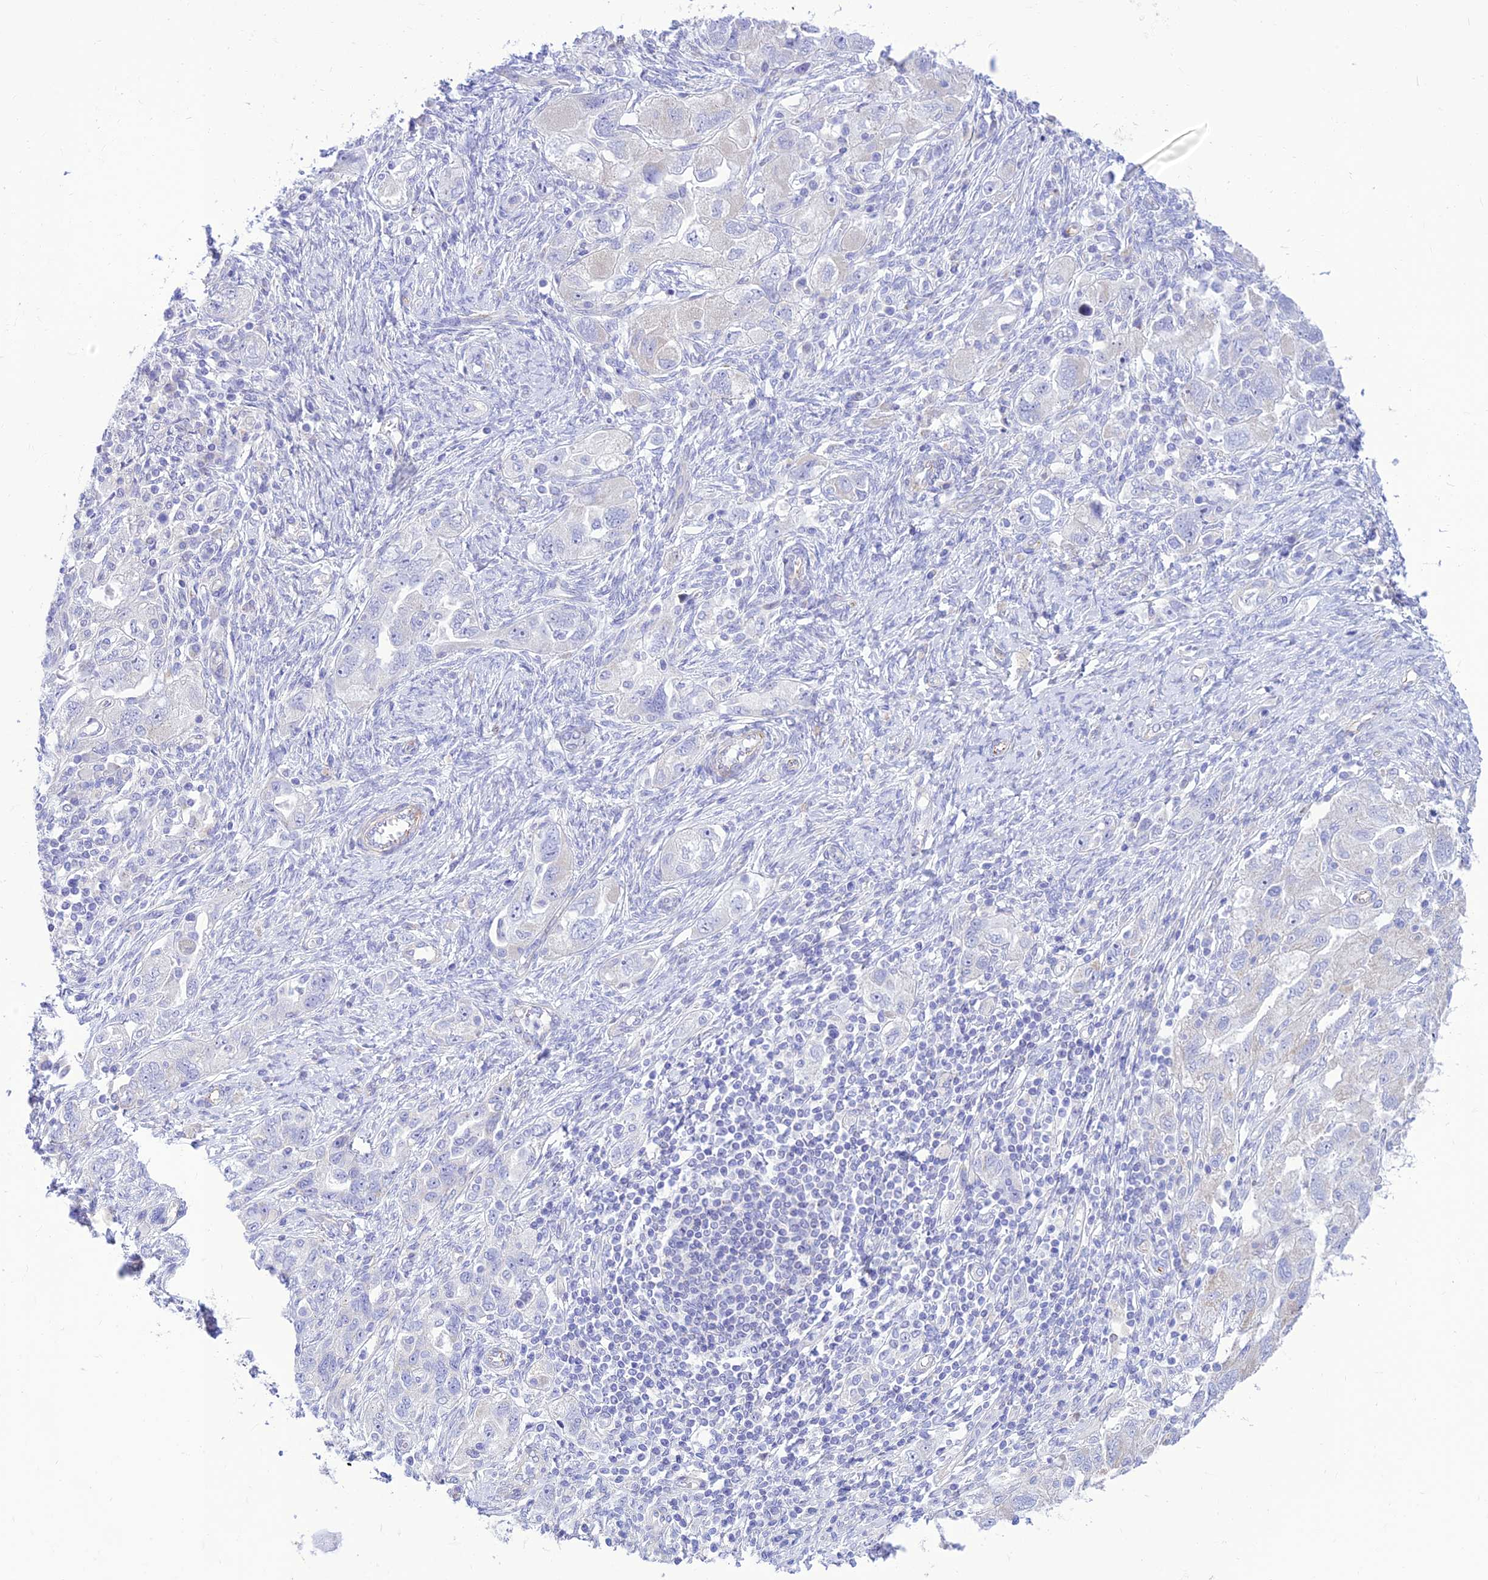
{"staining": {"intensity": "negative", "quantity": "none", "location": "none"}, "tissue": "ovarian cancer", "cell_type": "Tumor cells", "image_type": "cancer", "snomed": [{"axis": "morphology", "description": "Carcinoma, NOS"}, {"axis": "morphology", "description": "Cystadenocarcinoma, serous, NOS"}, {"axis": "topography", "description": "Ovary"}], "caption": "An IHC histopathology image of ovarian cancer is shown. There is no staining in tumor cells of ovarian cancer.", "gene": "FAM186B", "patient": {"sex": "female", "age": 69}}